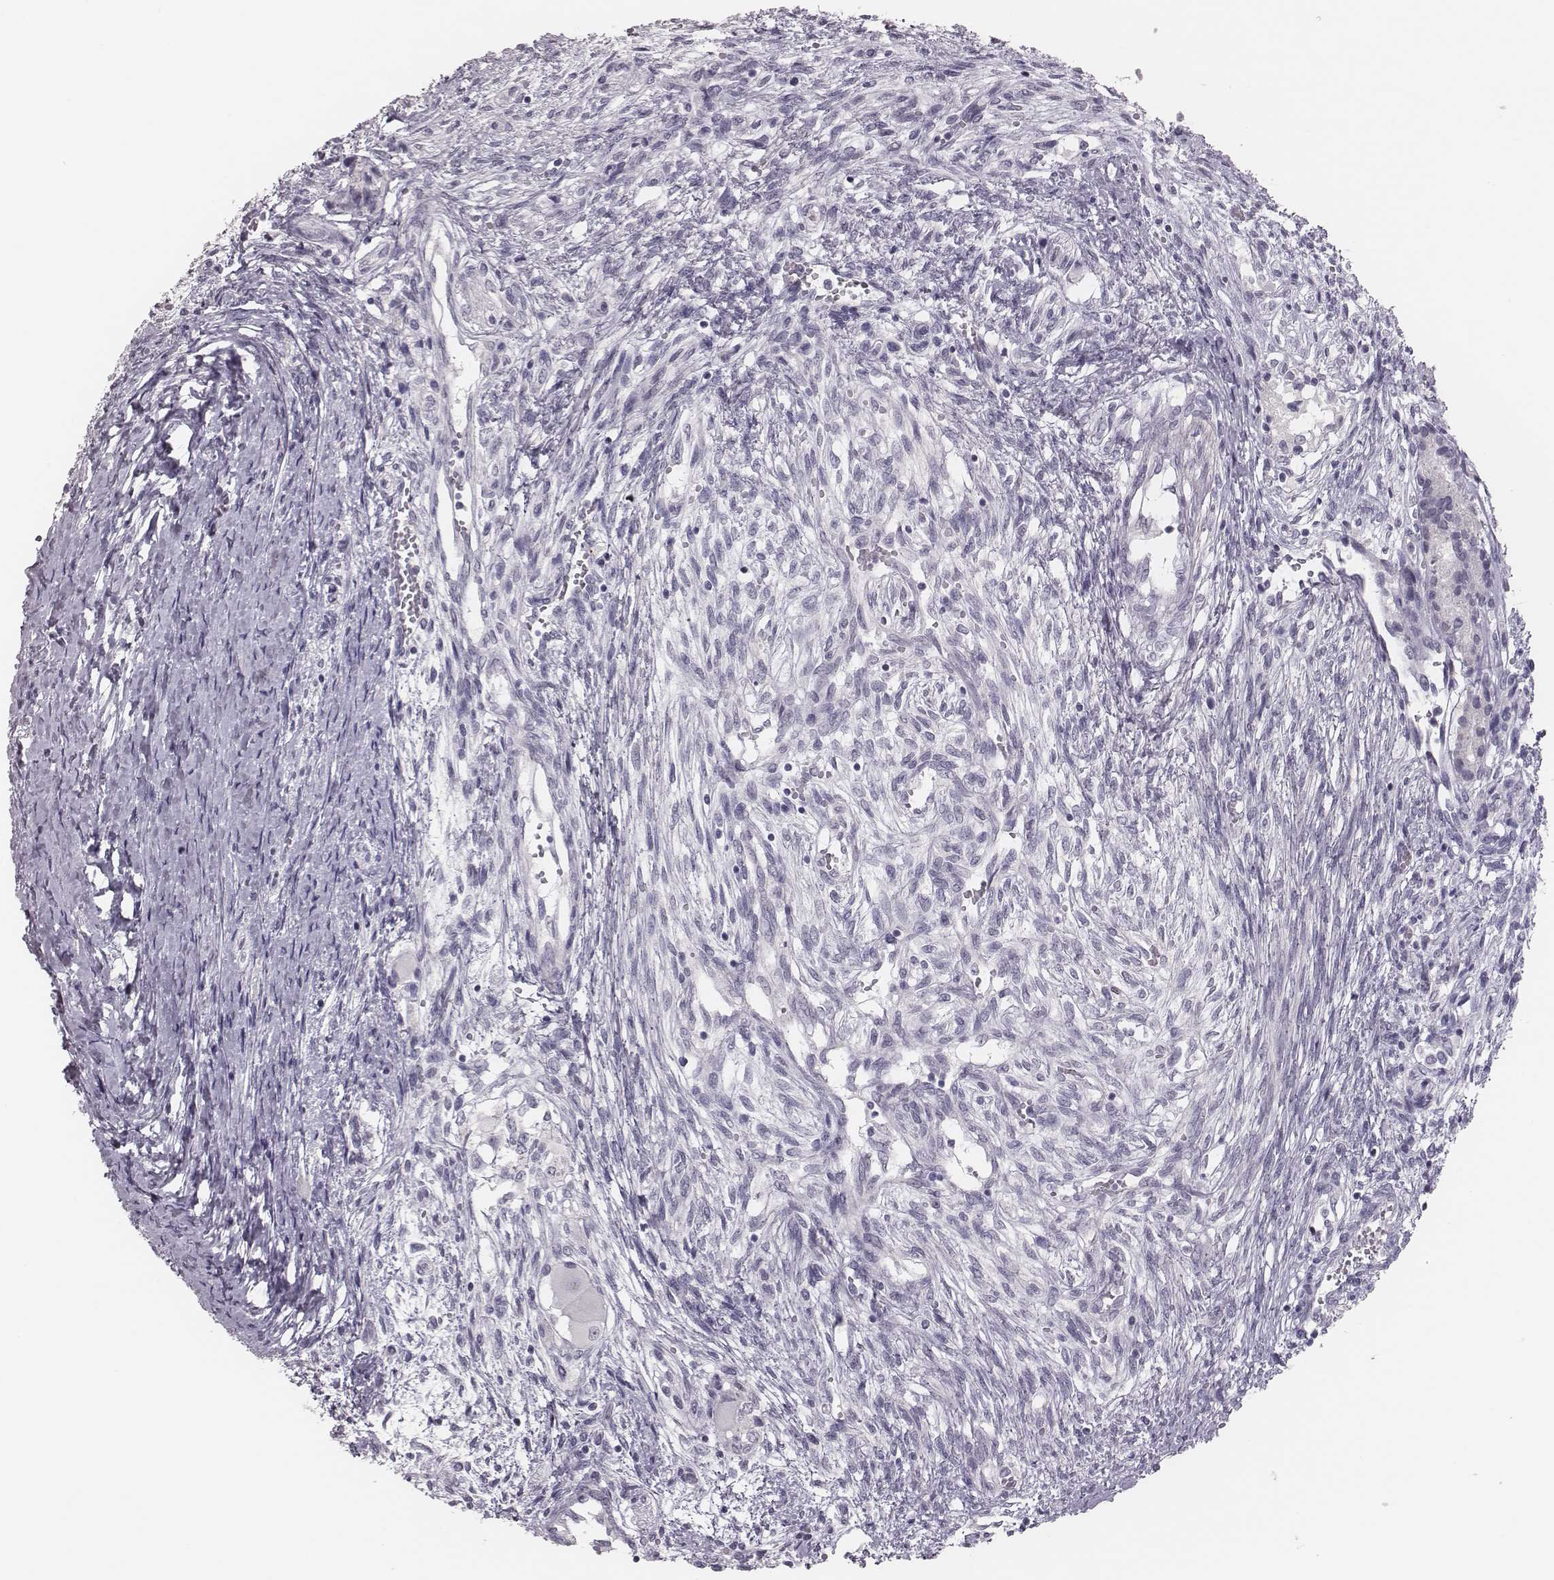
{"staining": {"intensity": "negative", "quantity": "none", "location": "none"}, "tissue": "testis cancer", "cell_type": "Tumor cells", "image_type": "cancer", "snomed": [{"axis": "morphology", "description": "Carcinoma, Embryonal, NOS"}, {"axis": "topography", "description": "Testis"}], "caption": "The photomicrograph reveals no staining of tumor cells in testis cancer.", "gene": "ADGRF4", "patient": {"sex": "male", "age": 37}}